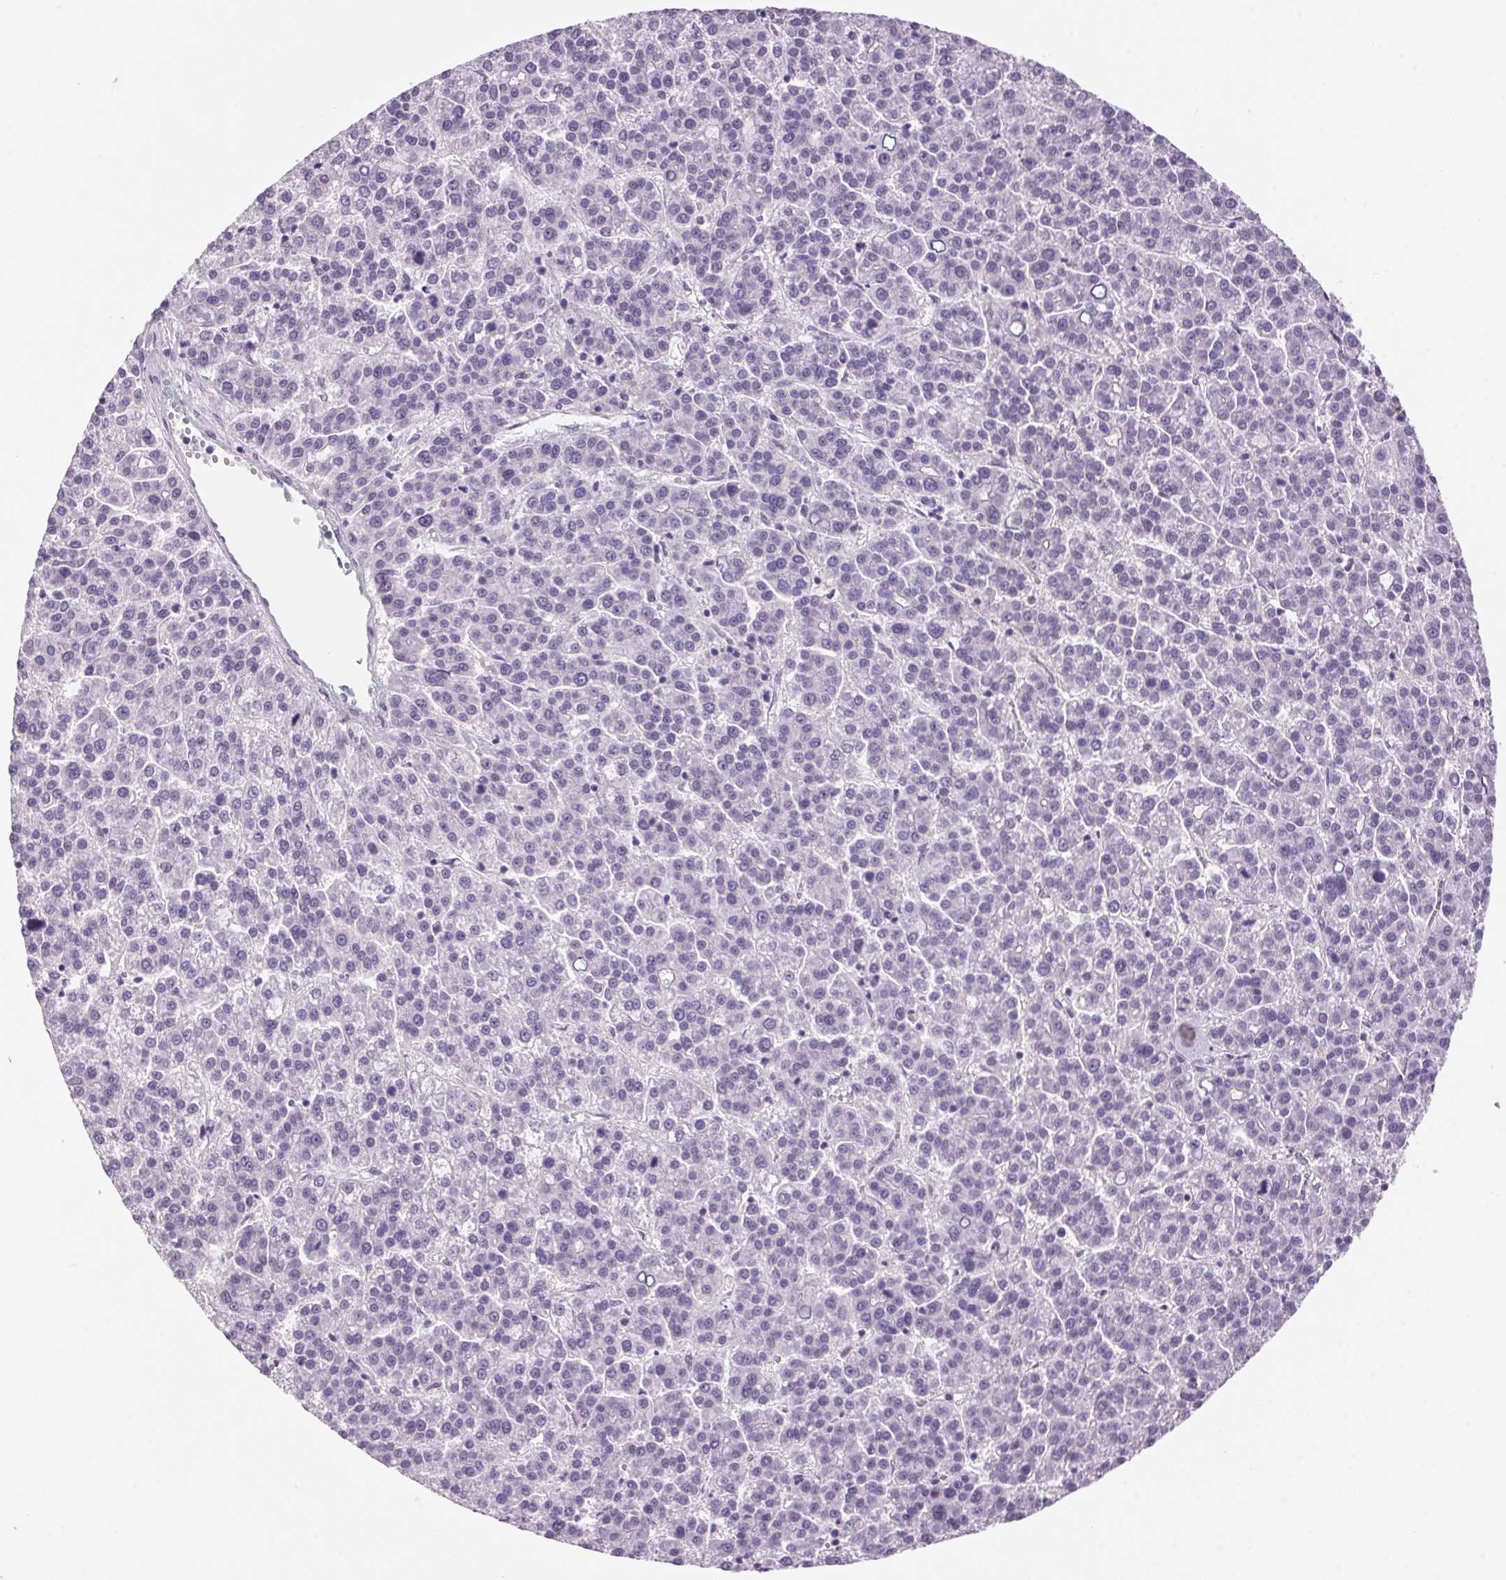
{"staining": {"intensity": "negative", "quantity": "none", "location": "none"}, "tissue": "liver cancer", "cell_type": "Tumor cells", "image_type": "cancer", "snomed": [{"axis": "morphology", "description": "Carcinoma, Hepatocellular, NOS"}, {"axis": "topography", "description": "Liver"}], "caption": "Liver cancer (hepatocellular carcinoma) stained for a protein using immunohistochemistry (IHC) displays no expression tumor cells.", "gene": "VWA3B", "patient": {"sex": "female", "age": 58}}